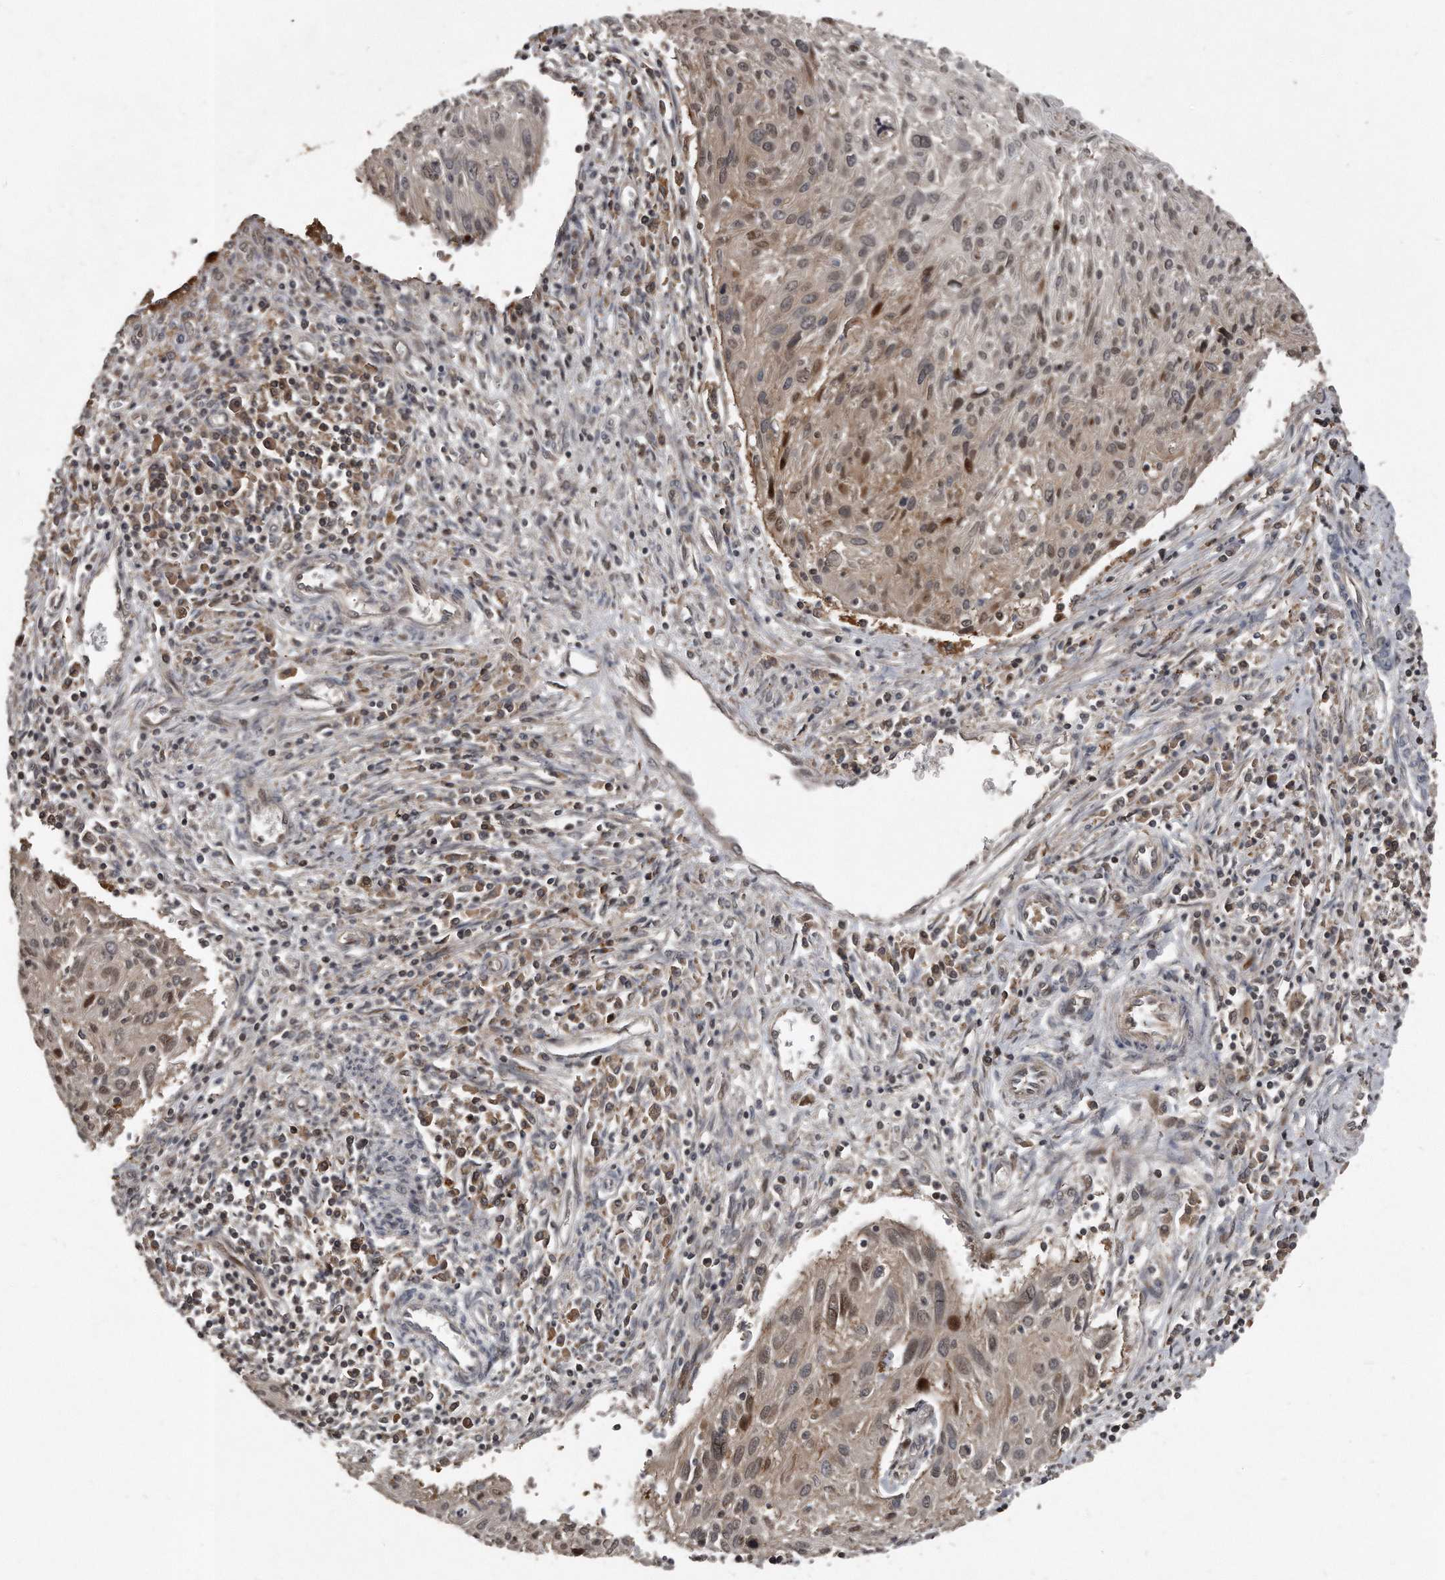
{"staining": {"intensity": "strong", "quantity": "25%-75%", "location": "cytoplasmic/membranous,nuclear"}, "tissue": "cervical cancer", "cell_type": "Tumor cells", "image_type": "cancer", "snomed": [{"axis": "morphology", "description": "Squamous cell carcinoma, NOS"}, {"axis": "topography", "description": "Cervix"}], "caption": "Brown immunohistochemical staining in human cervical cancer displays strong cytoplasmic/membranous and nuclear positivity in approximately 25%-75% of tumor cells.", "gene": "GCH1", "patient": {"sex": "female", "age": 51}}